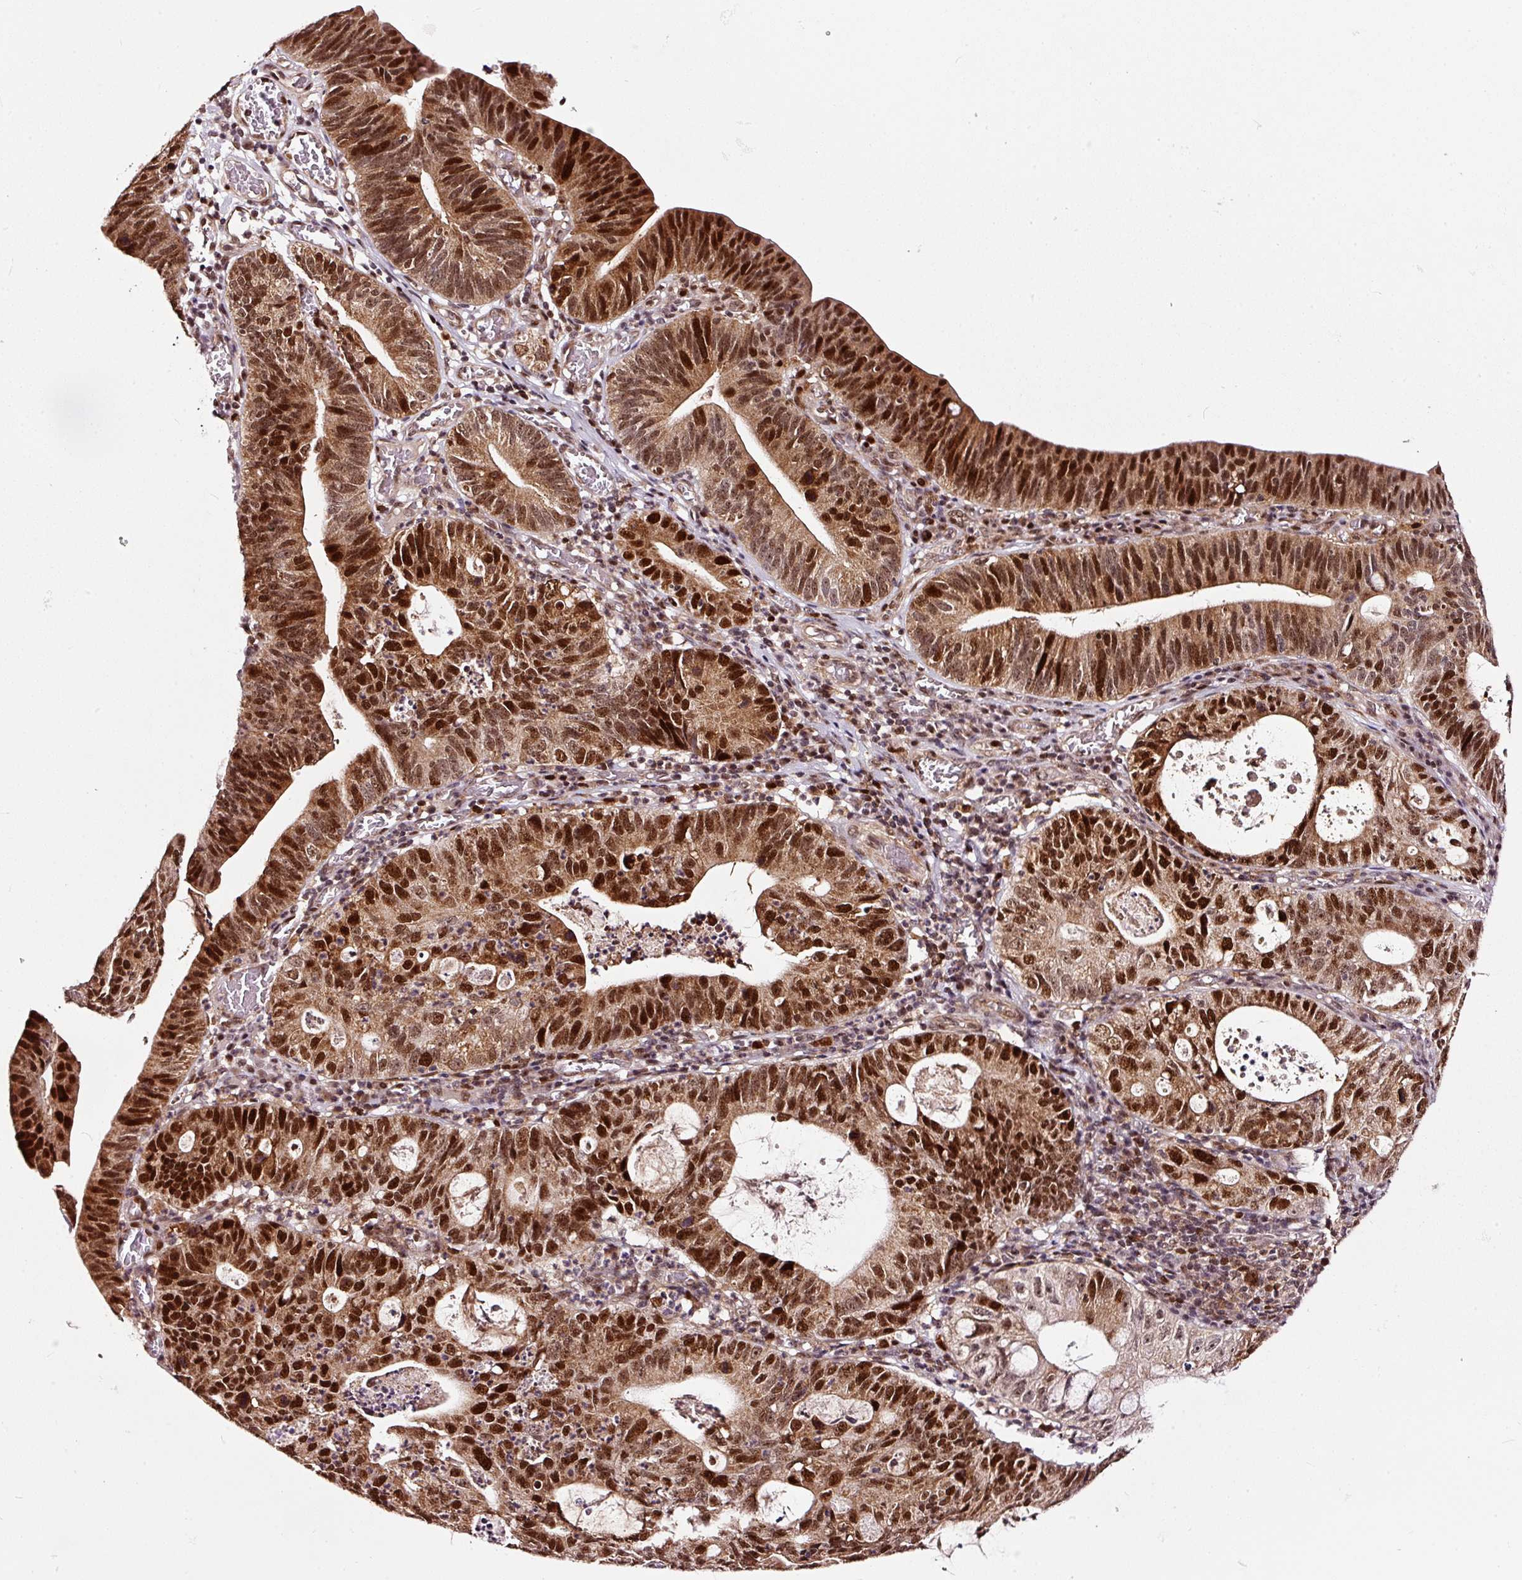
{"staining": {"intensity": "strong", "quantity": ">75%", "location": "cytoplasmic/membranous,nuclear"}, "tissue": "stomach cancer", "cell_type": "Tumor cells", "image_type": "cancer", "snomed": [{"axis": "morphology", "description": "Adenocarcinoma, NOS"}, {"axis": "topography", "description": "Stomach"}], "caption": "The histopathology image reveals immunohistochemical staining of adenocarcinoma (stomach). There is strong cytoplasmic/membranous and nuclear positivity is present in about >75% of tumor cells.", "gene": "RFC4", "patient": {"sex": "male", "age": 59}}